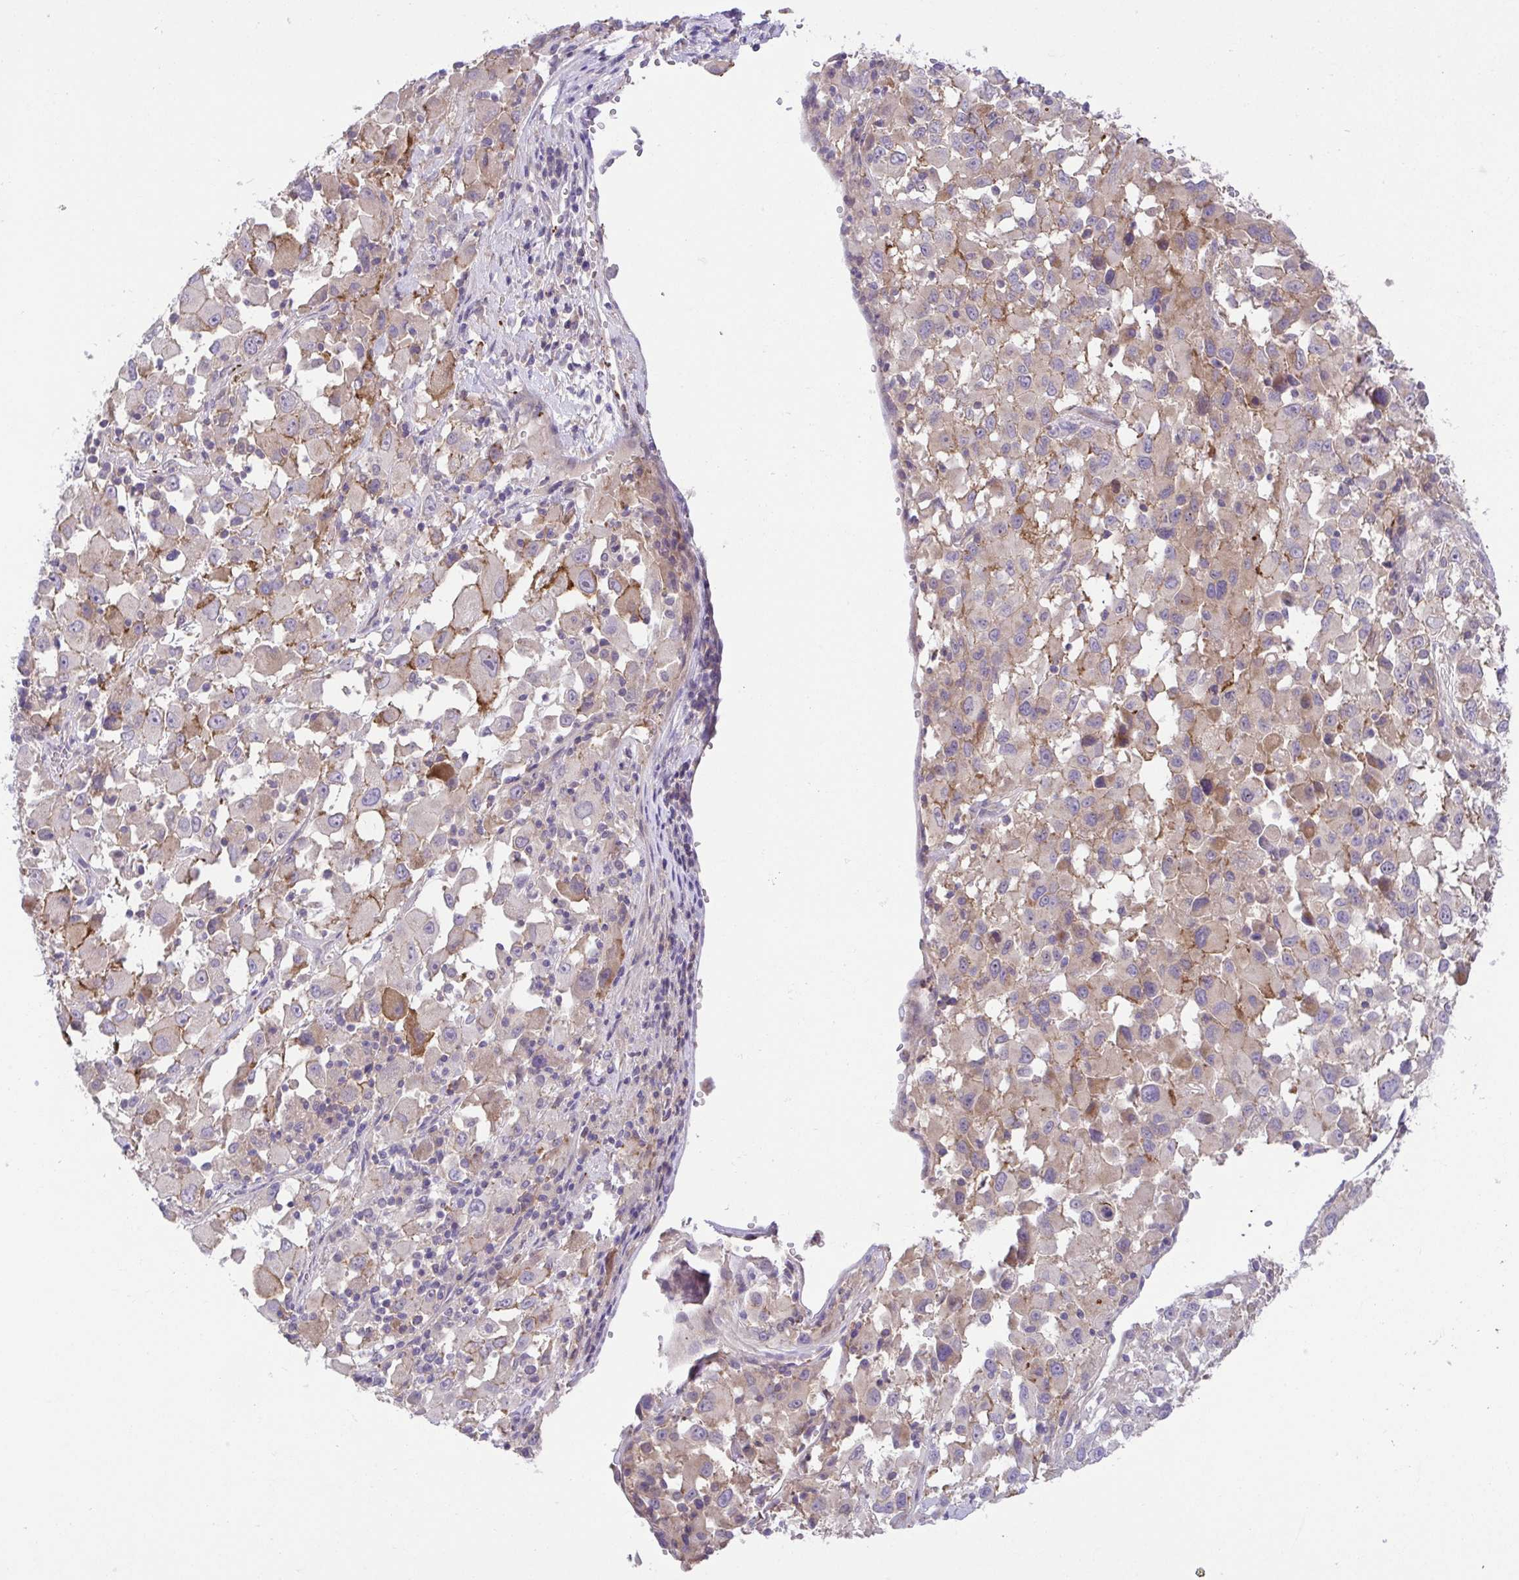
{"staining": {"intensity": "negative", "quantity": "none", "location": "none"}, "tissue": "melanoma", "cell_type": "Tumor cells", "image_type": "cancer", "snomed": [{"axis": "morphology", "description": "Malignant melanoma, Metastatic site"}, {"axis": "topography", "description": "Soft tissue"}], "caption": "Malignant melanoma (metastatic site) was stained to show a protein in brown. There is no significant positivity in tumor cells.", "gene": "PRR14L", "patient": {"sex": "male", "age": 50}}